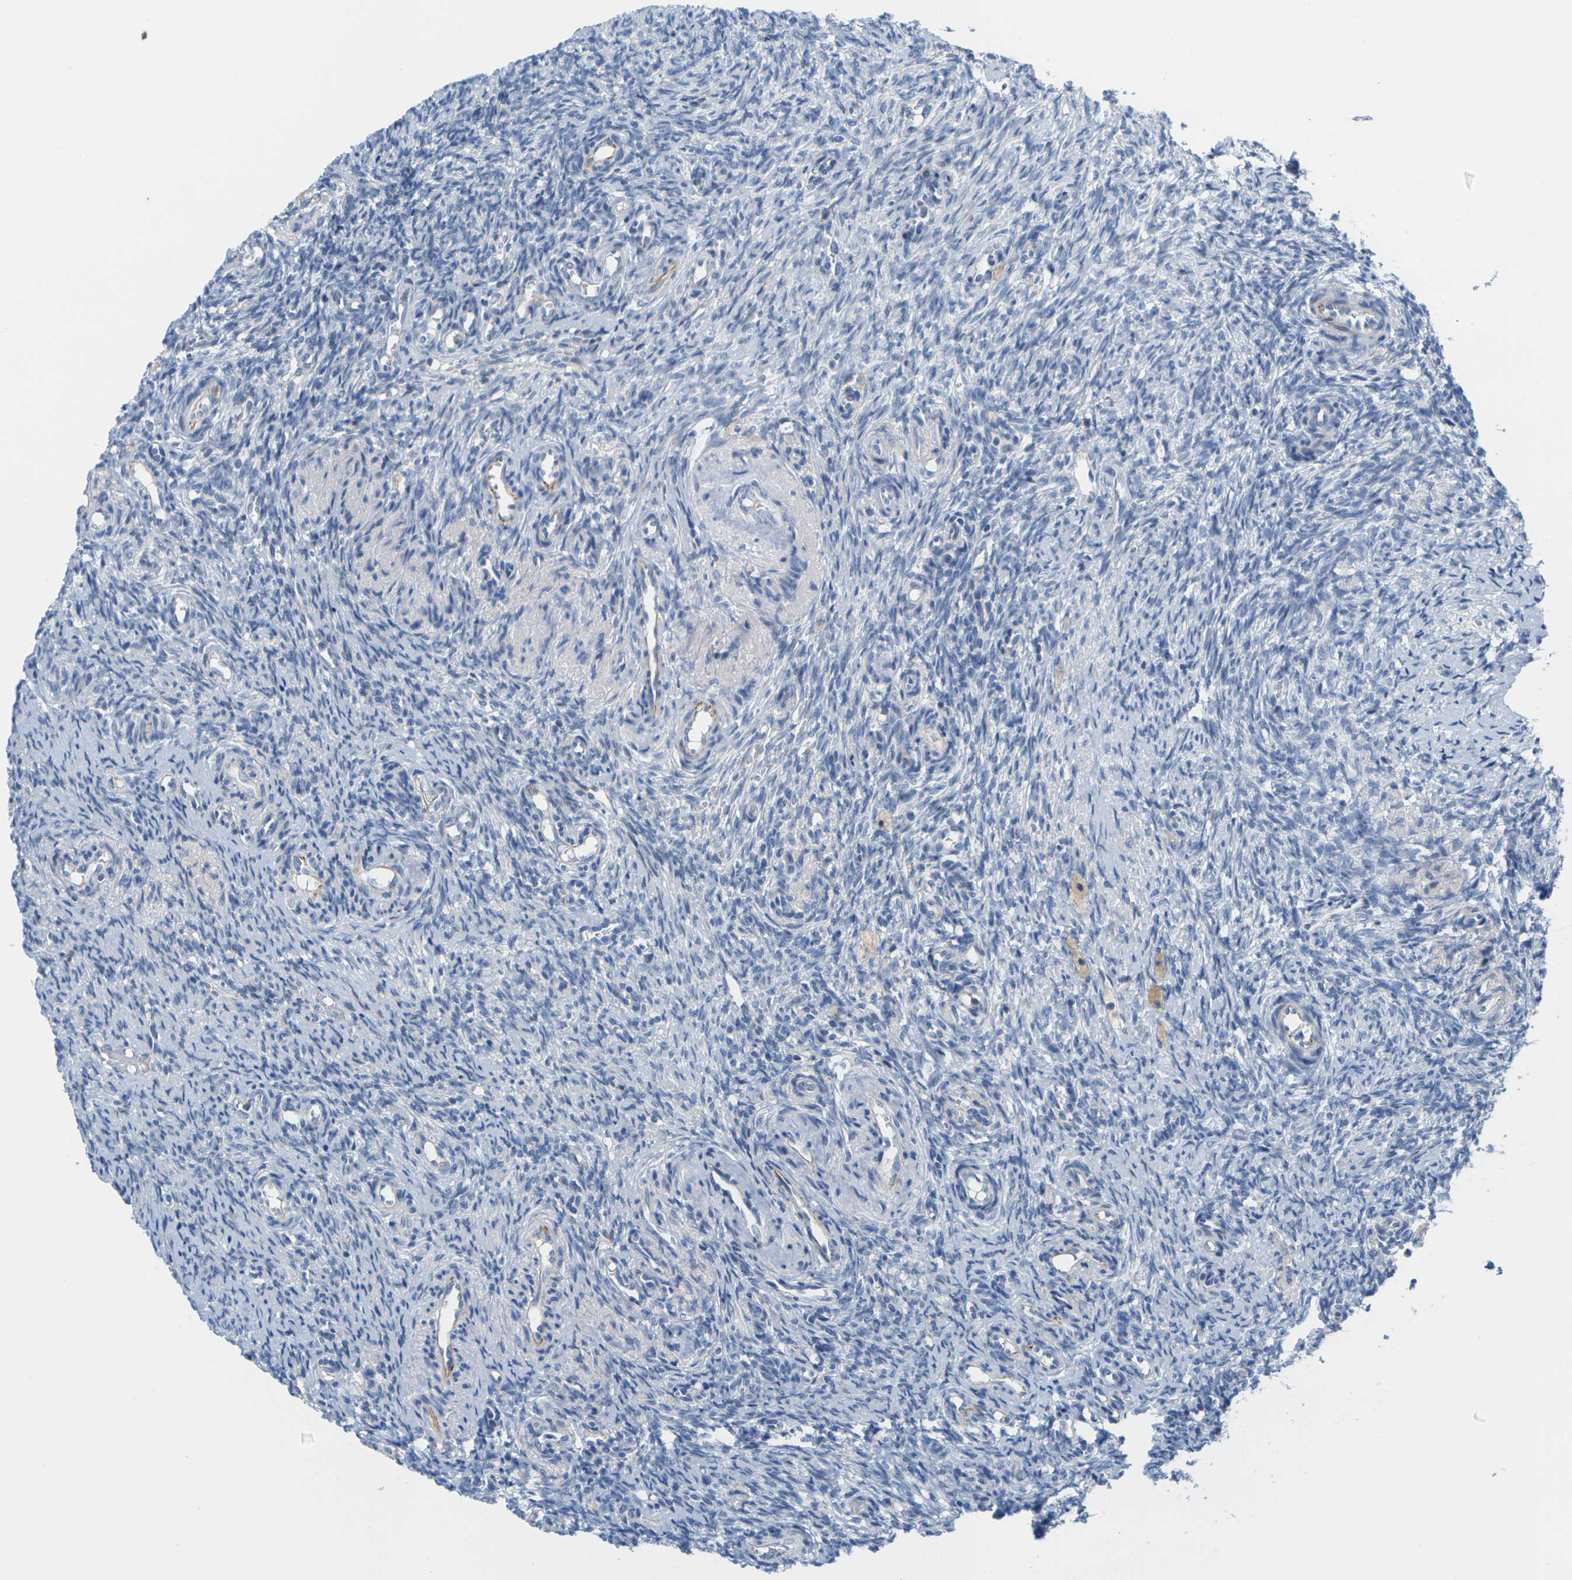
{"staining": {"intensity": "negative", "quantity": "none", "location": "none"}, "tissue": "ovary", "cell_type": "Ovarian stroma cells", "image_type": "normal", "snomed": [{"axis": "morphology", "description": "Normal tissue, NOS"}, {"axis": "topography", "description": "Ovary"}], "caption": "Immunohistochemistry of normal human ovary reveals no positivity in ovarian stroma cells.", "gene": "OTOF", "patient": {"sex": "female", "age": 41}}